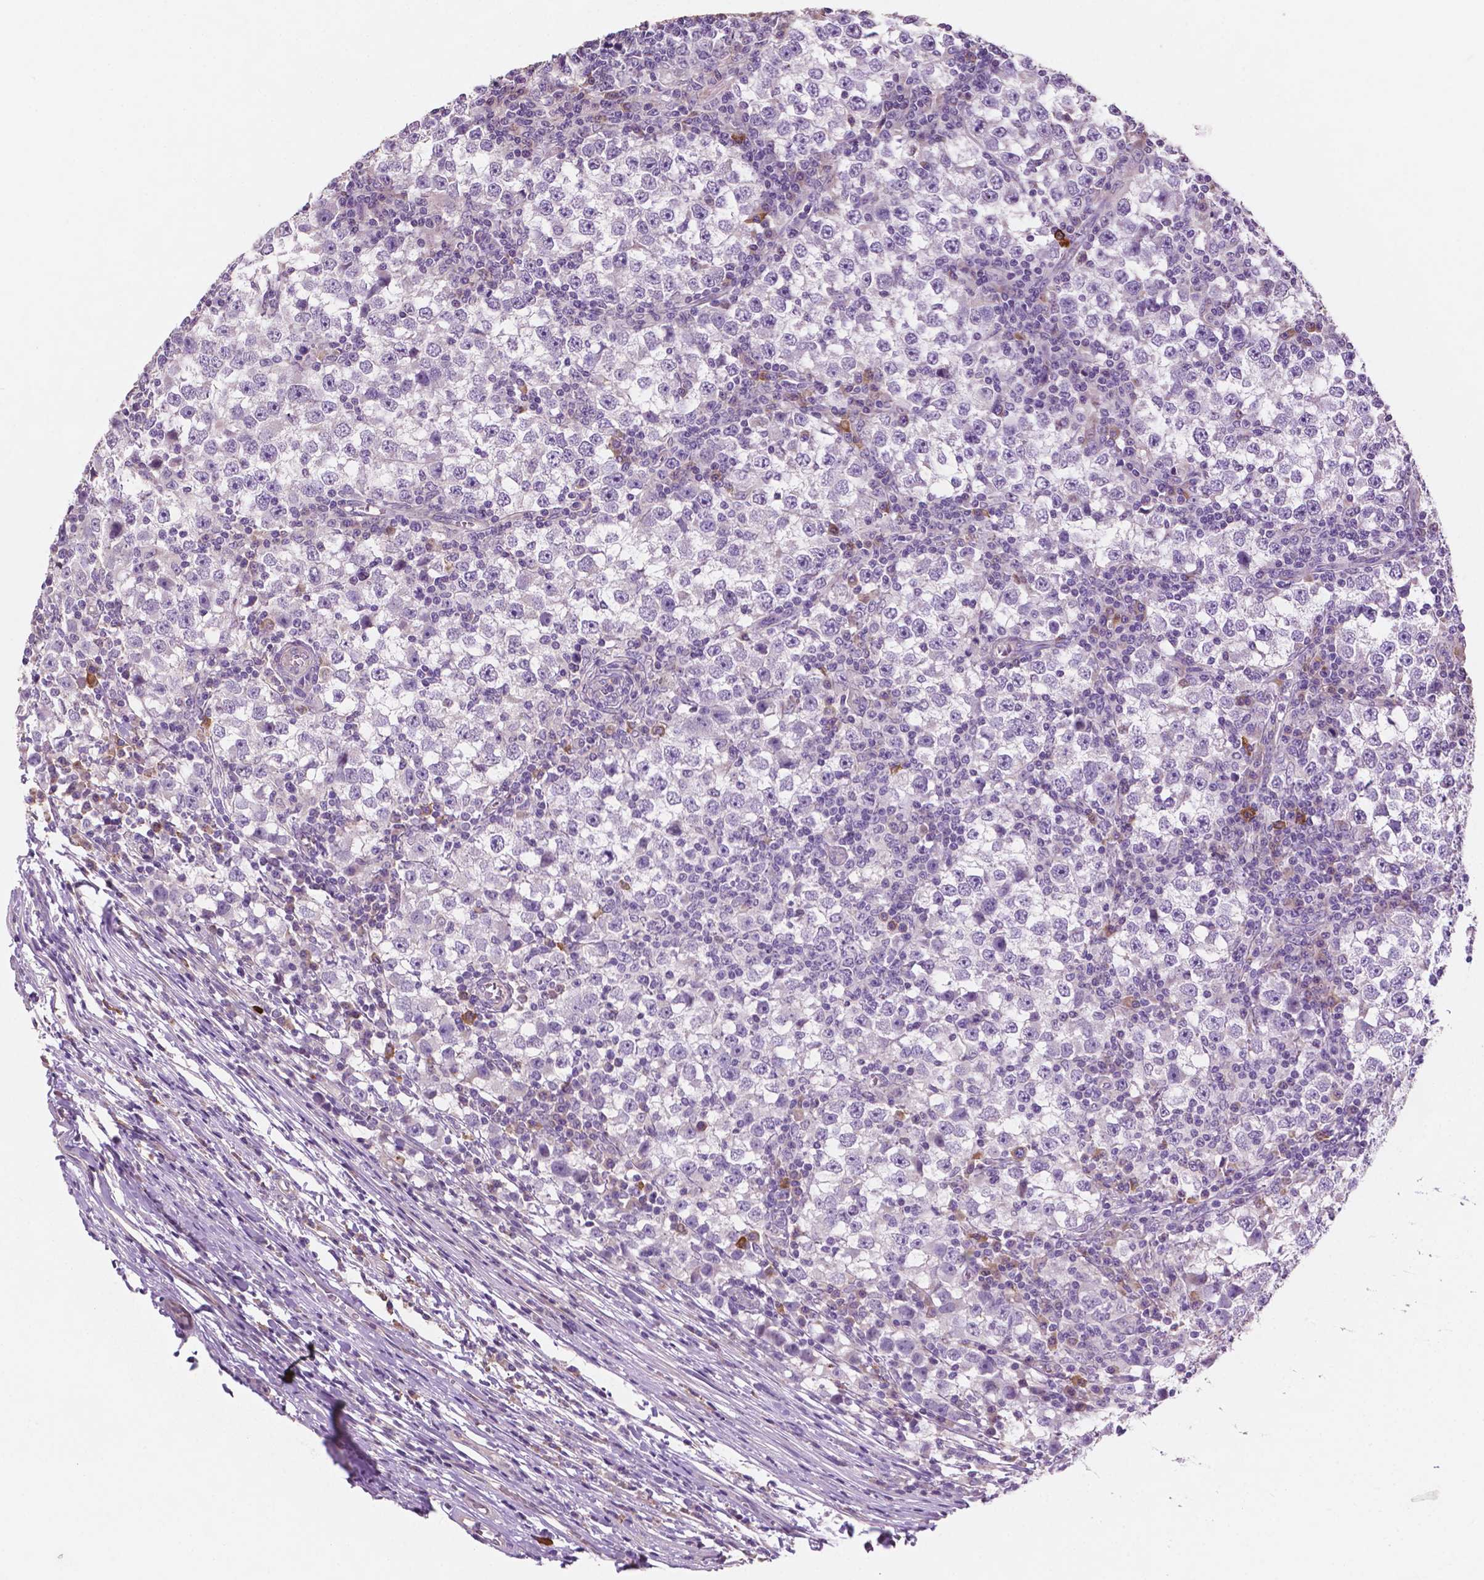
{"staining": {"intensity": "negative", "quantity": "none", "location": "none"}, "tissue": "testis cancer", "cell_type": "Tumor cells", "image_type": "cancer", "snomed": [{"axis": "morphology", "description": "Seminoma, NOS"}, {"axis": "topography", "description": "Testis"}], "caption": "High magnification brightfield microscopy of testis cancer (seminoma) stained with DAB (brown) and counterstained with hematoxylin (blue): tumor cells show no significant positivity.", "gene": "LRP1B", "patient": {"sex": "male", "age": 65}}